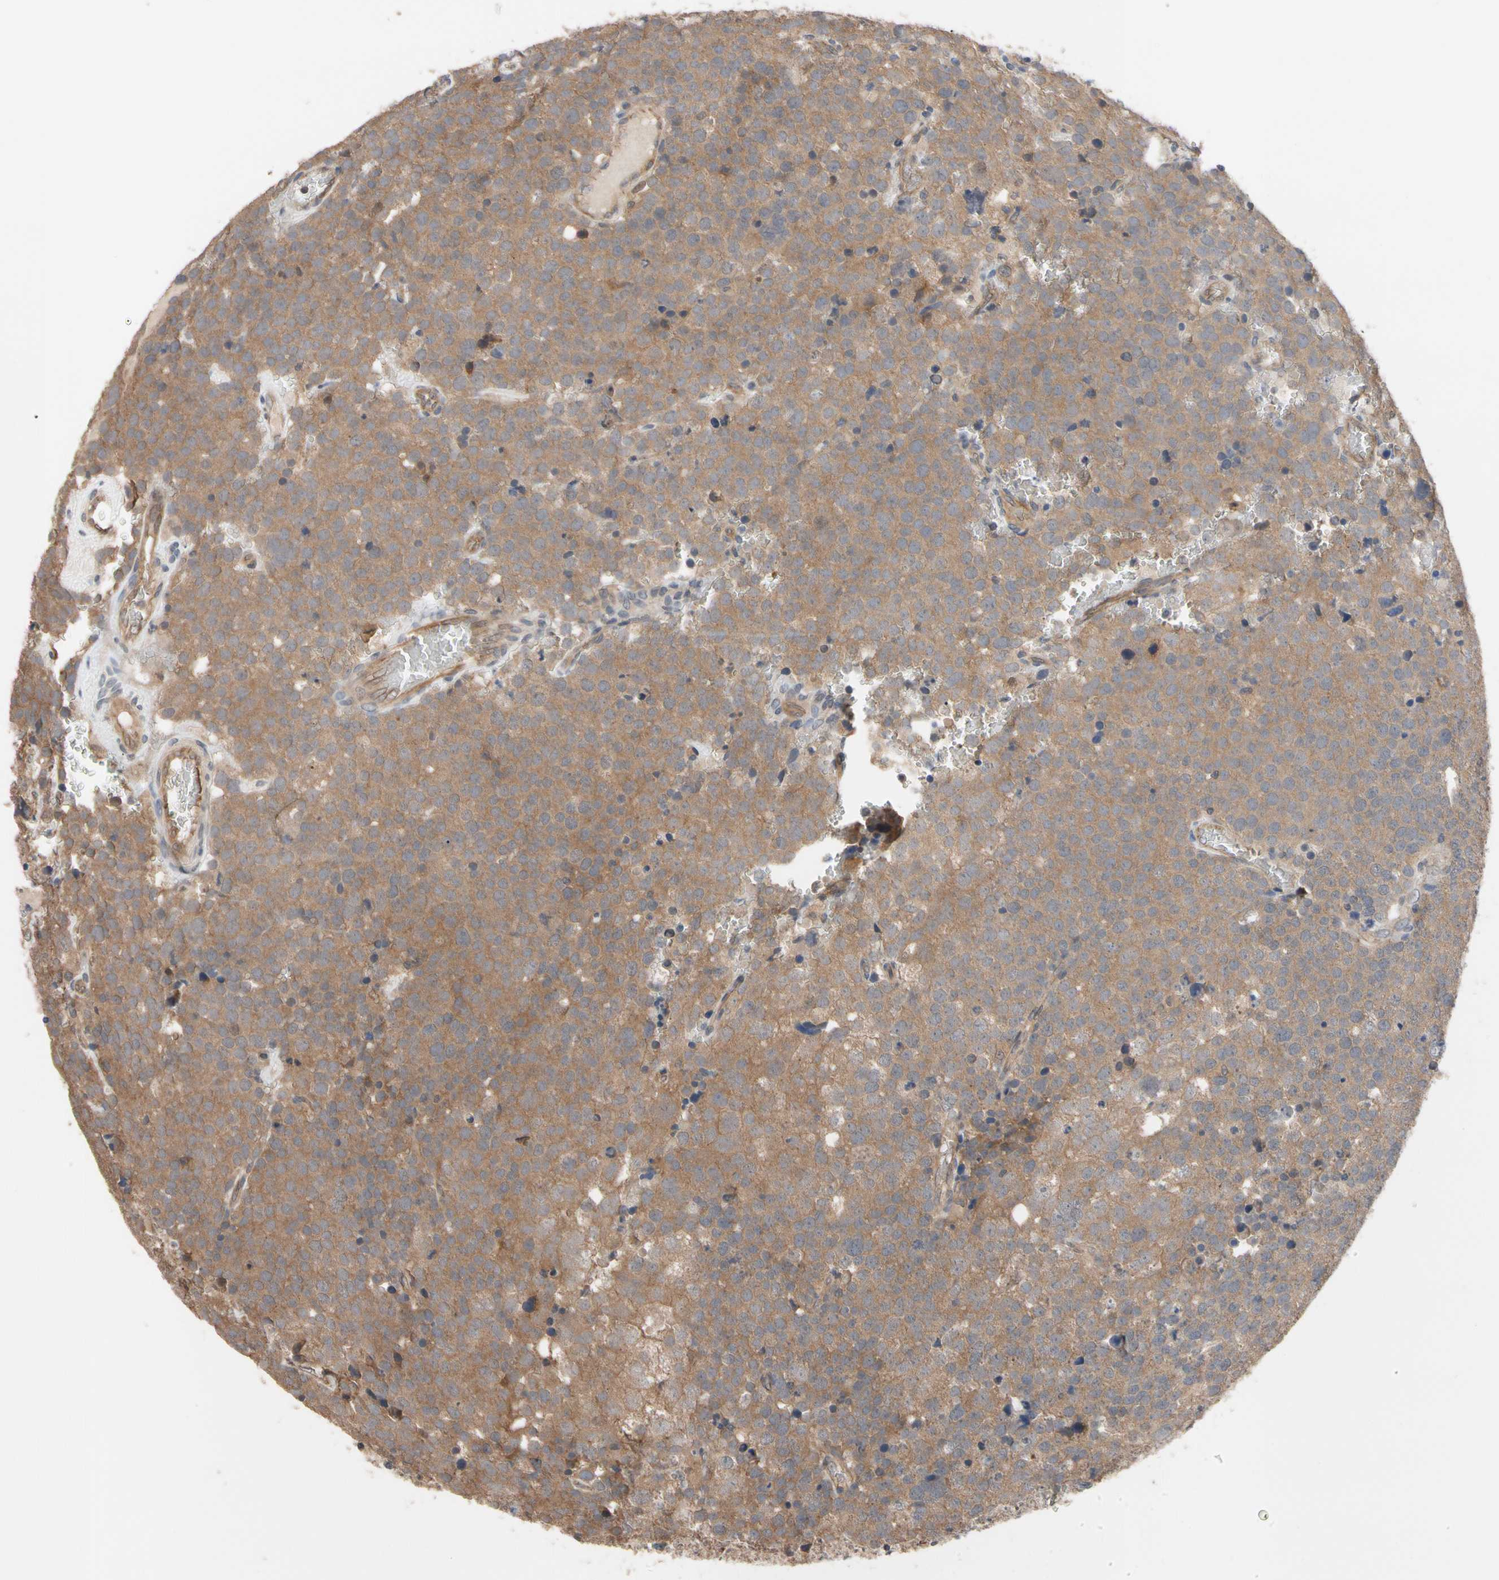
{"staining": {"intensity": "moderate", "quantity": ">75%", "location": "cytoplasmic/membranous"}, "tissue": "testis cancer", "cell_type": "Tumor cells", "image_type": "cancer", "snomed": [{"axis": "morphology", "description": "Seminoma, NOS"}, {"axis": "topography", "description": "Testis"}], "caption": "Human testis cancer stained with a protein marker reveals moderate staining in tumor cells.", "gene": "DPP8", "patient": {"sex": "male", "age": 71}}